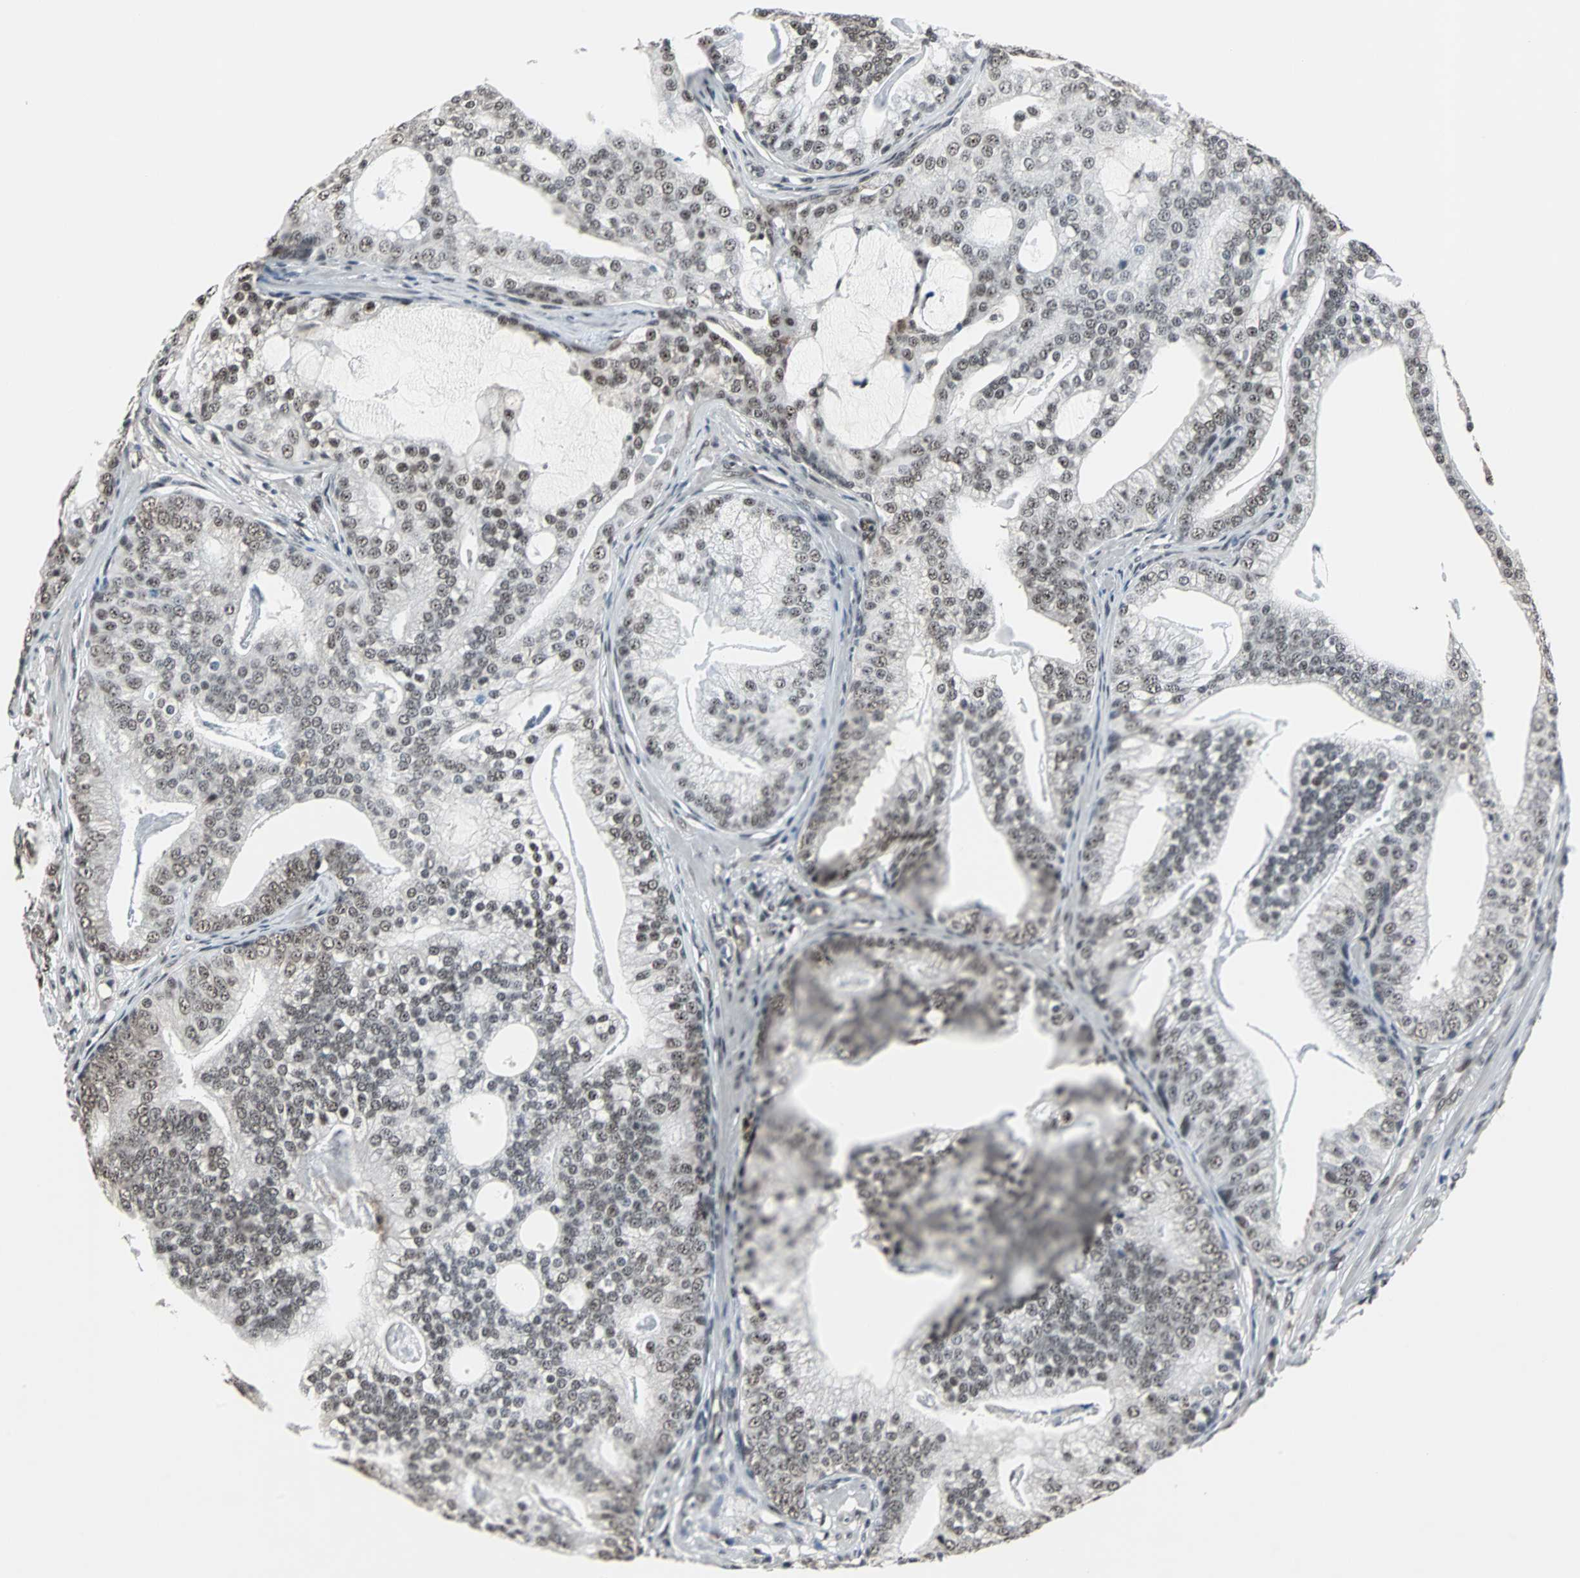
{"staining": {"intensity": "moderate", "quantity": ">75%", "location": "nuclear"}, "tissue": "prostate cancer", "cell_type": "Tumor cells", "image_type": "cancer", "snomed": [{"axis": "morphology", "description": "Adenocarcinoma, Low grade"}, {"axis": "topography", "description": "Prostate"}], "caption": "This is a photomicrograph of immunohistochemistry staining of prostate cancer (adenocarcinoma (low-grade)), which shows moderate expression in the nuclear of tumor cells.", "gene": "MKX", "patient": {"sex": "male", "age": 58}}